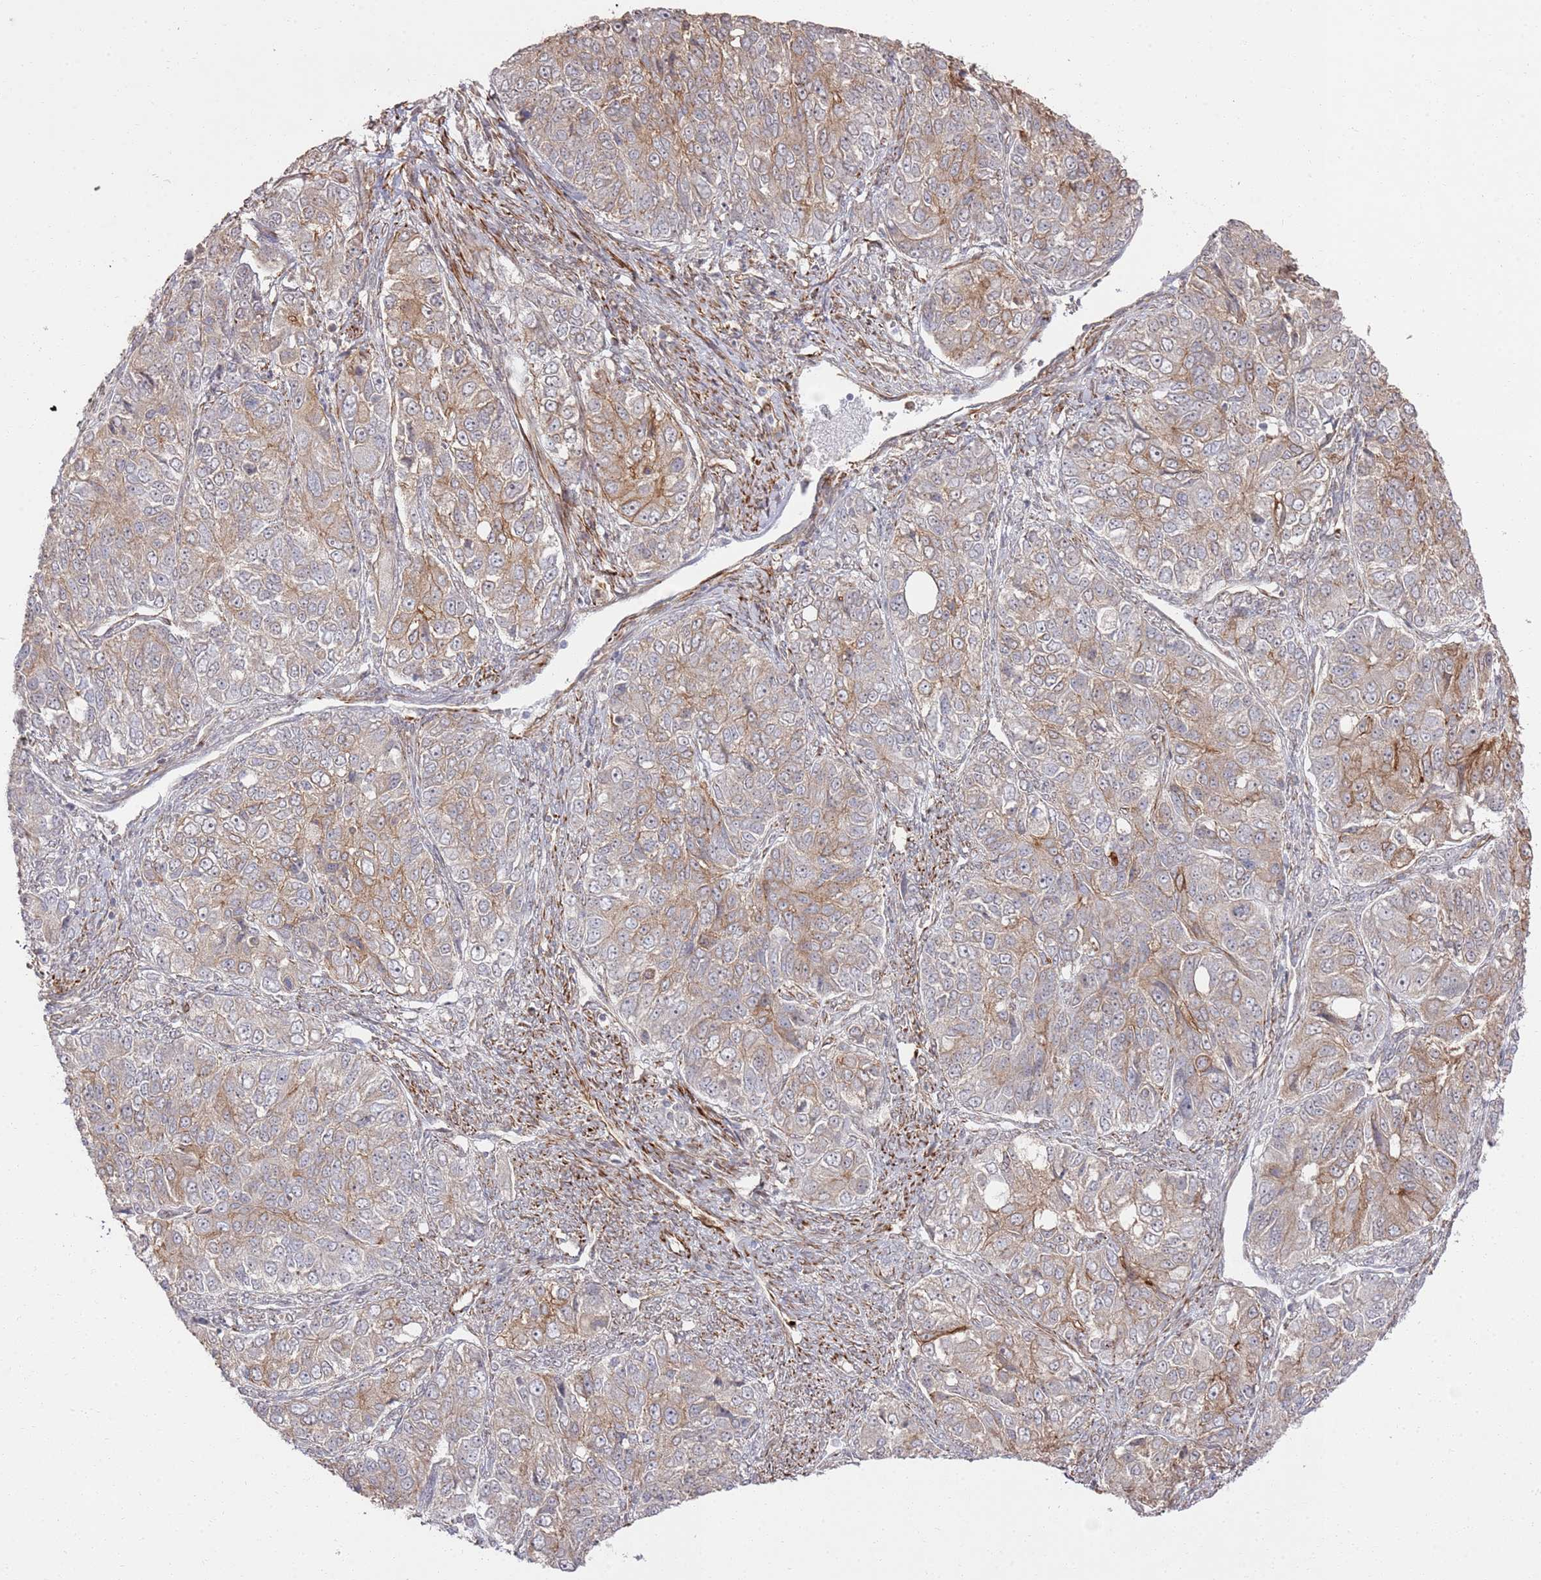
{"staining": {"intensity": "moderate", "quantity": "25%-75%", "location": "cytoplasmic/membranous"}, "tissue": "ovarian cancer", "cell_type": "Tumor cells", "image_type": "cancer", "snomed": [{"axis": "morphology", "description": "Carcinoma, endometroid"}, {"axis": "topography", "description": "Ovary"}], "caption": "A brown stain shows moderate cytoplasmic/membranous expression of a protein in human ovarian endometroid carcinoma tumor cells. (DAB = brown stain, brightfield microscopy at high magnification).", "gene": "PHF21A", "patient": {"sex": "female", "age": 51}}